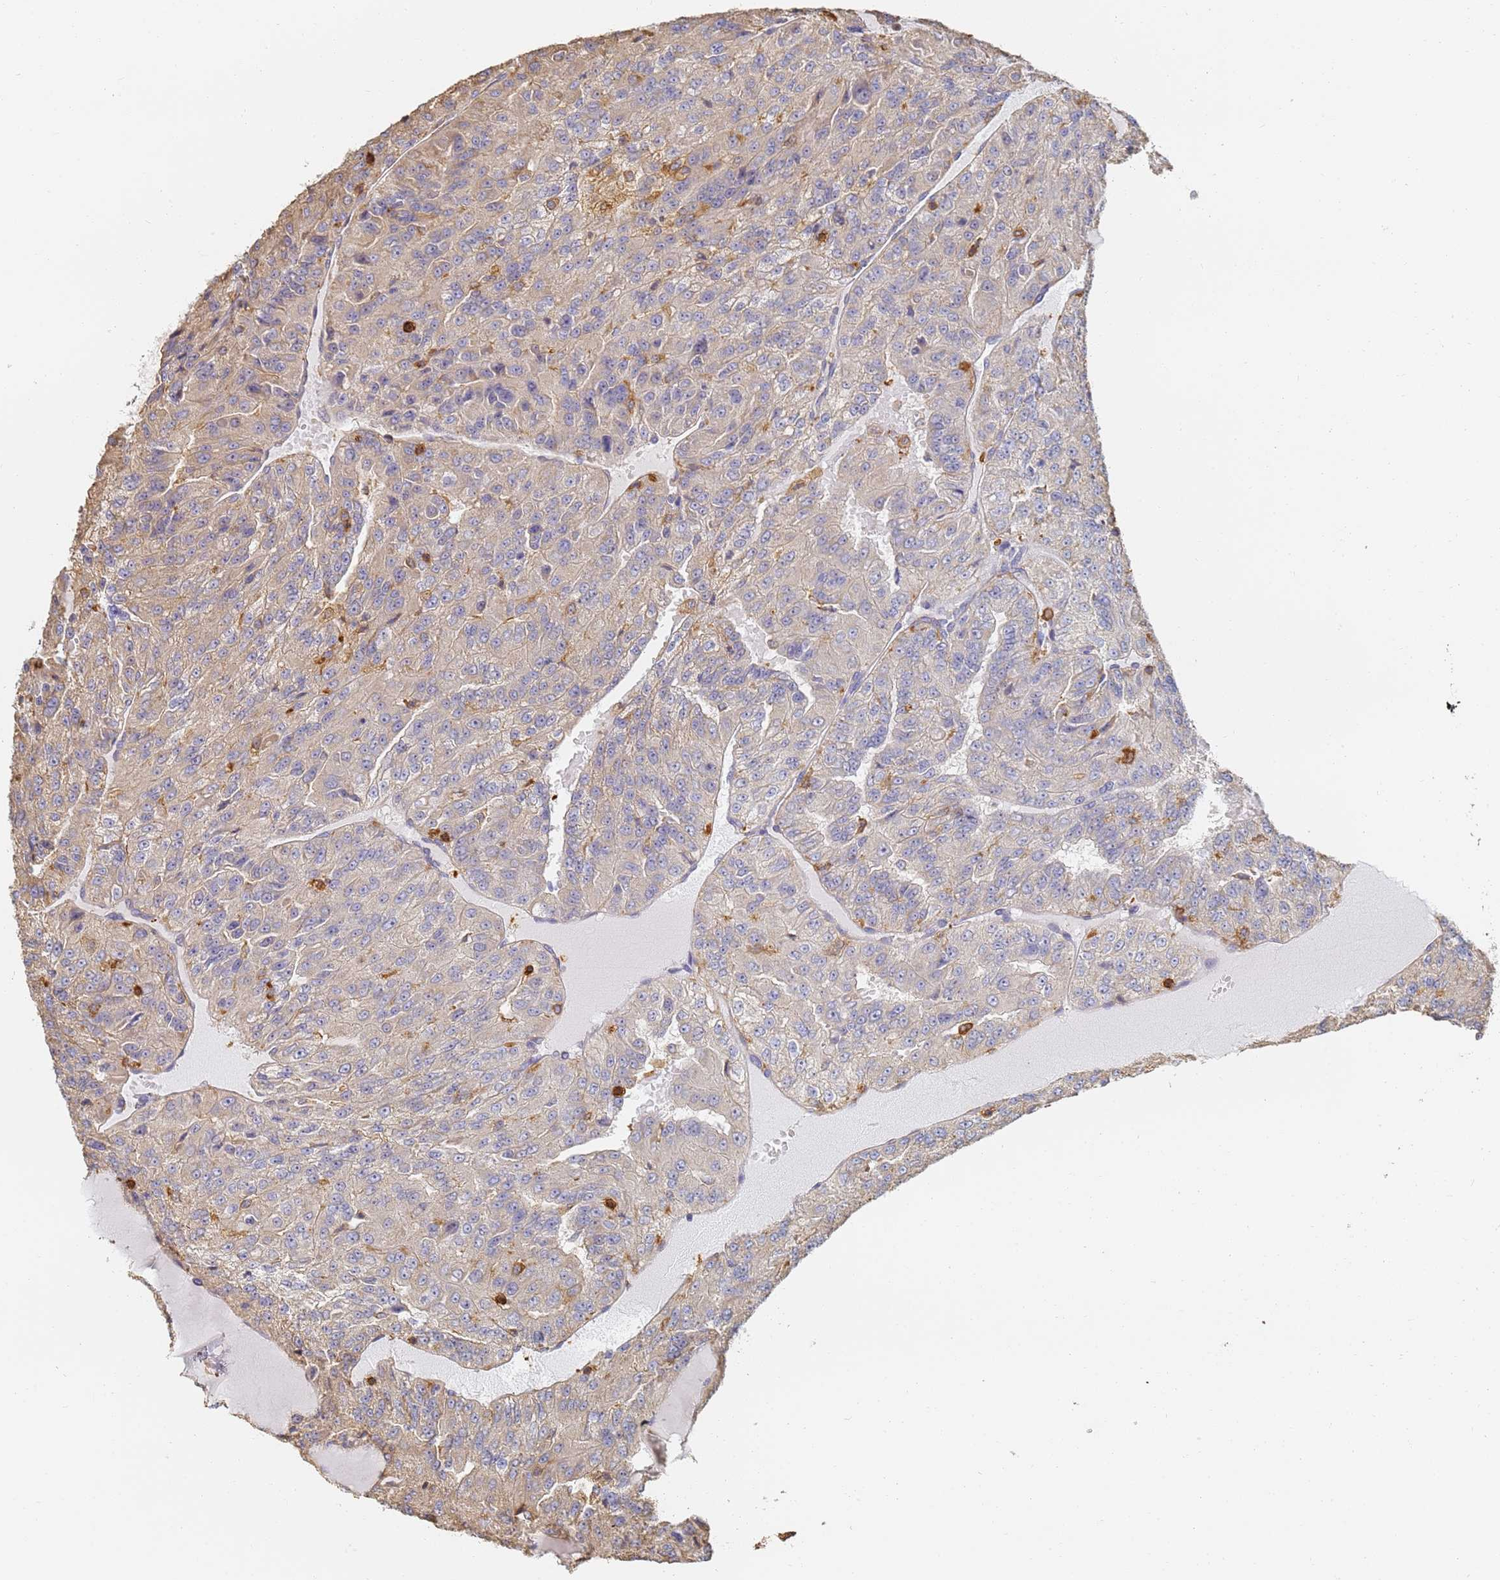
{"staining": {"intensity": "negative", "quantity": "none", "location": "none"}, "tissue": "renal cancer", "cell_type": "Tumor cells", "image_type": "cancer", "snomed": [{"axis": "morphology", "description": "Adenocarcinoma, NOS"}, {"axis": "topography", "description": "Kidney"}], "caption": "Tumor cells show no significant expression in adenocarcinoma (renal).", "gene": "BIN2", "patient": {"sex": "female", "age": 63}}